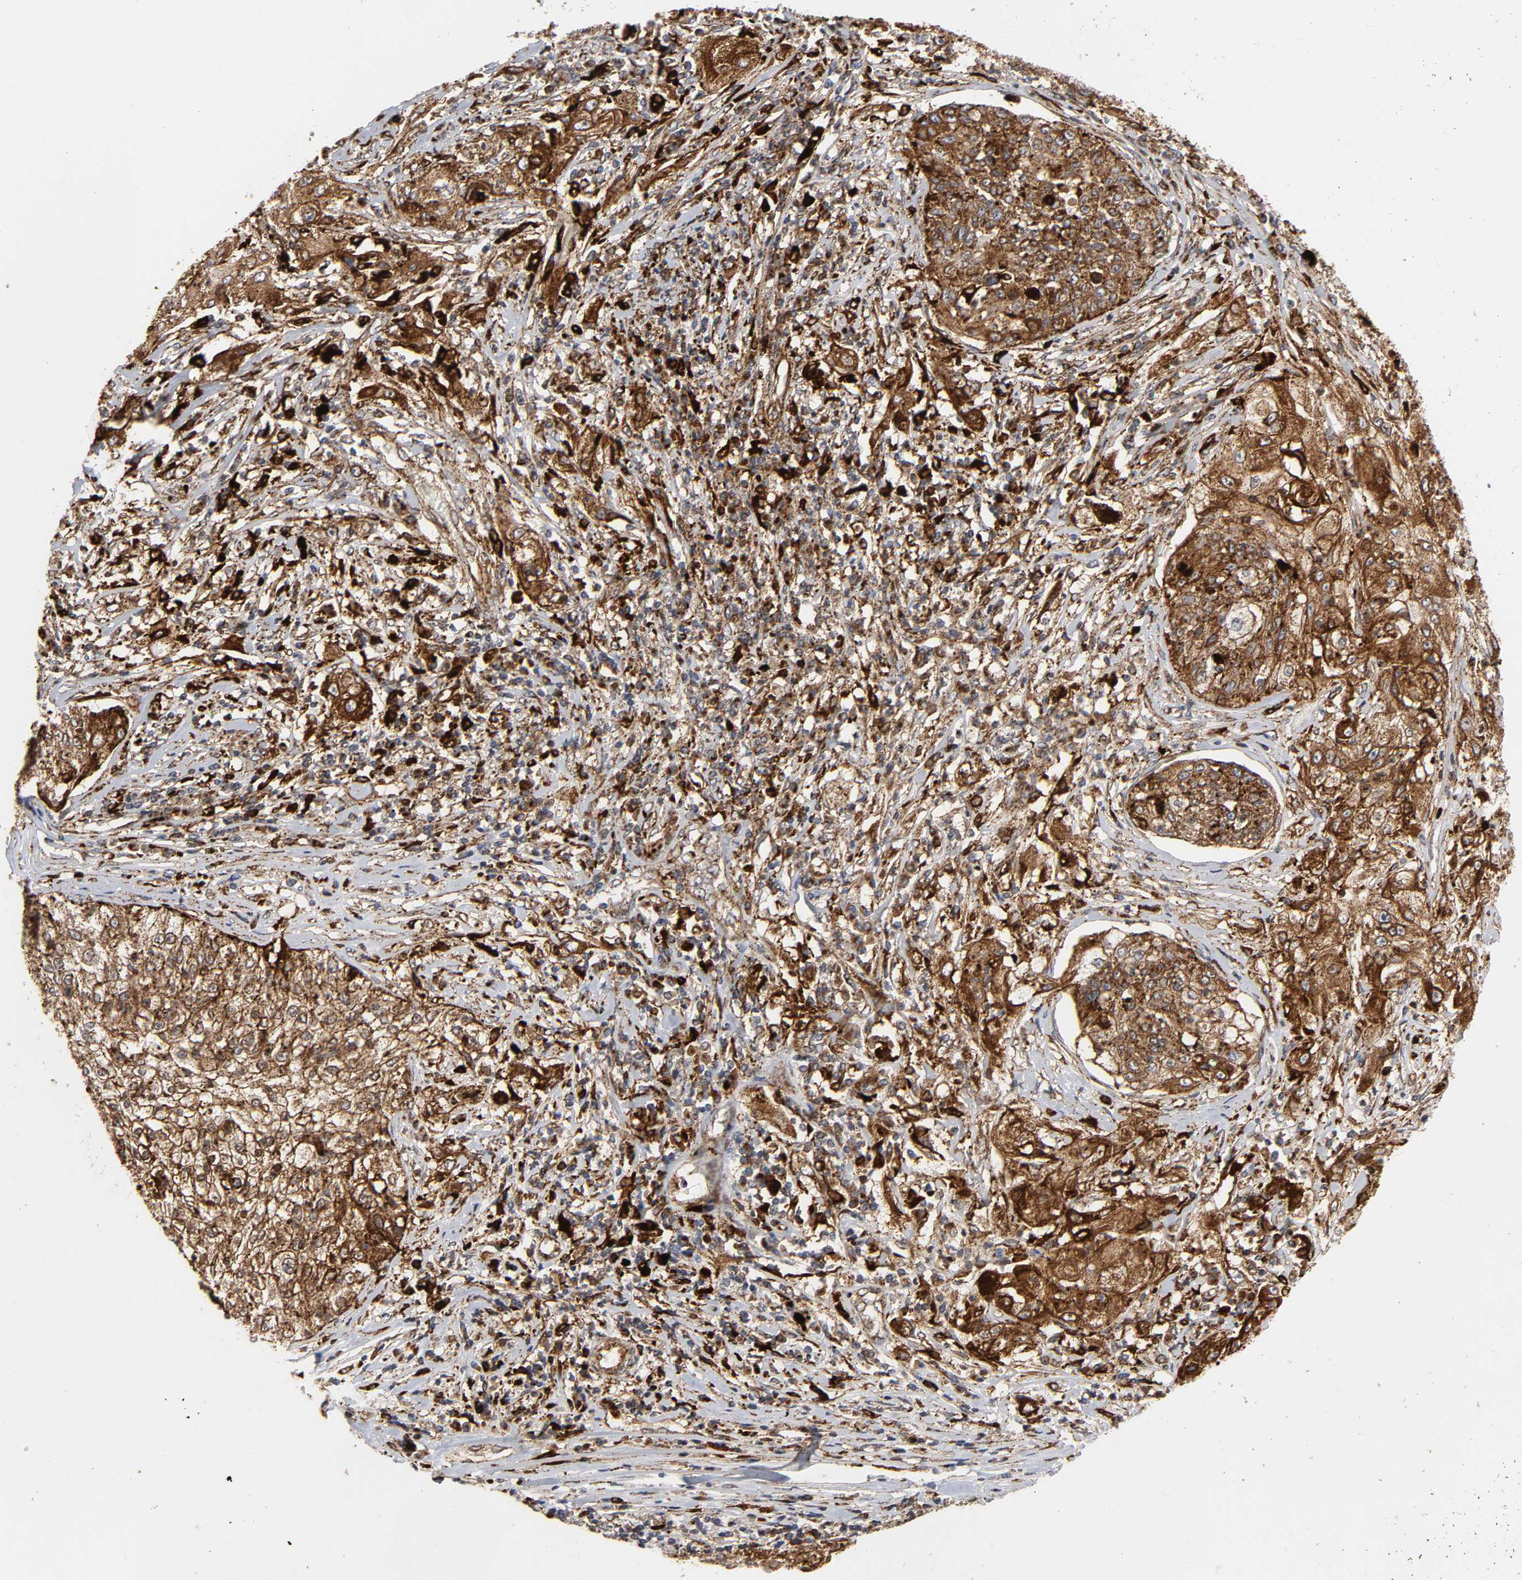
{"staining": {"intensity": "moderate", "quantity": ">75%", "location": "cytoplasmic/membranous"}, "tissue": "lung cancer", "cell_type": "Tumor cells", "image_type": "cancer", "snomed": [{"axis": "morphology", "description": "Inflammation, NOS"}, {"axis": "morphology", "description": "Squamous cell carcinoma, NOS"}, {"axis": "topography", "description": "Lymph node"}, {"axis": "topography", "description": "Soft tissue"}, {"axis": "topography", "description": "Lung"}], "caption": "Lung cancer was stained to show a protein in brown. There is medium levels of moderate cytoplasmic/membranous staining in approximately >75% of tumor cells.", "gene": "PSAP", "patient": {"sex": "male", "age": 66}}